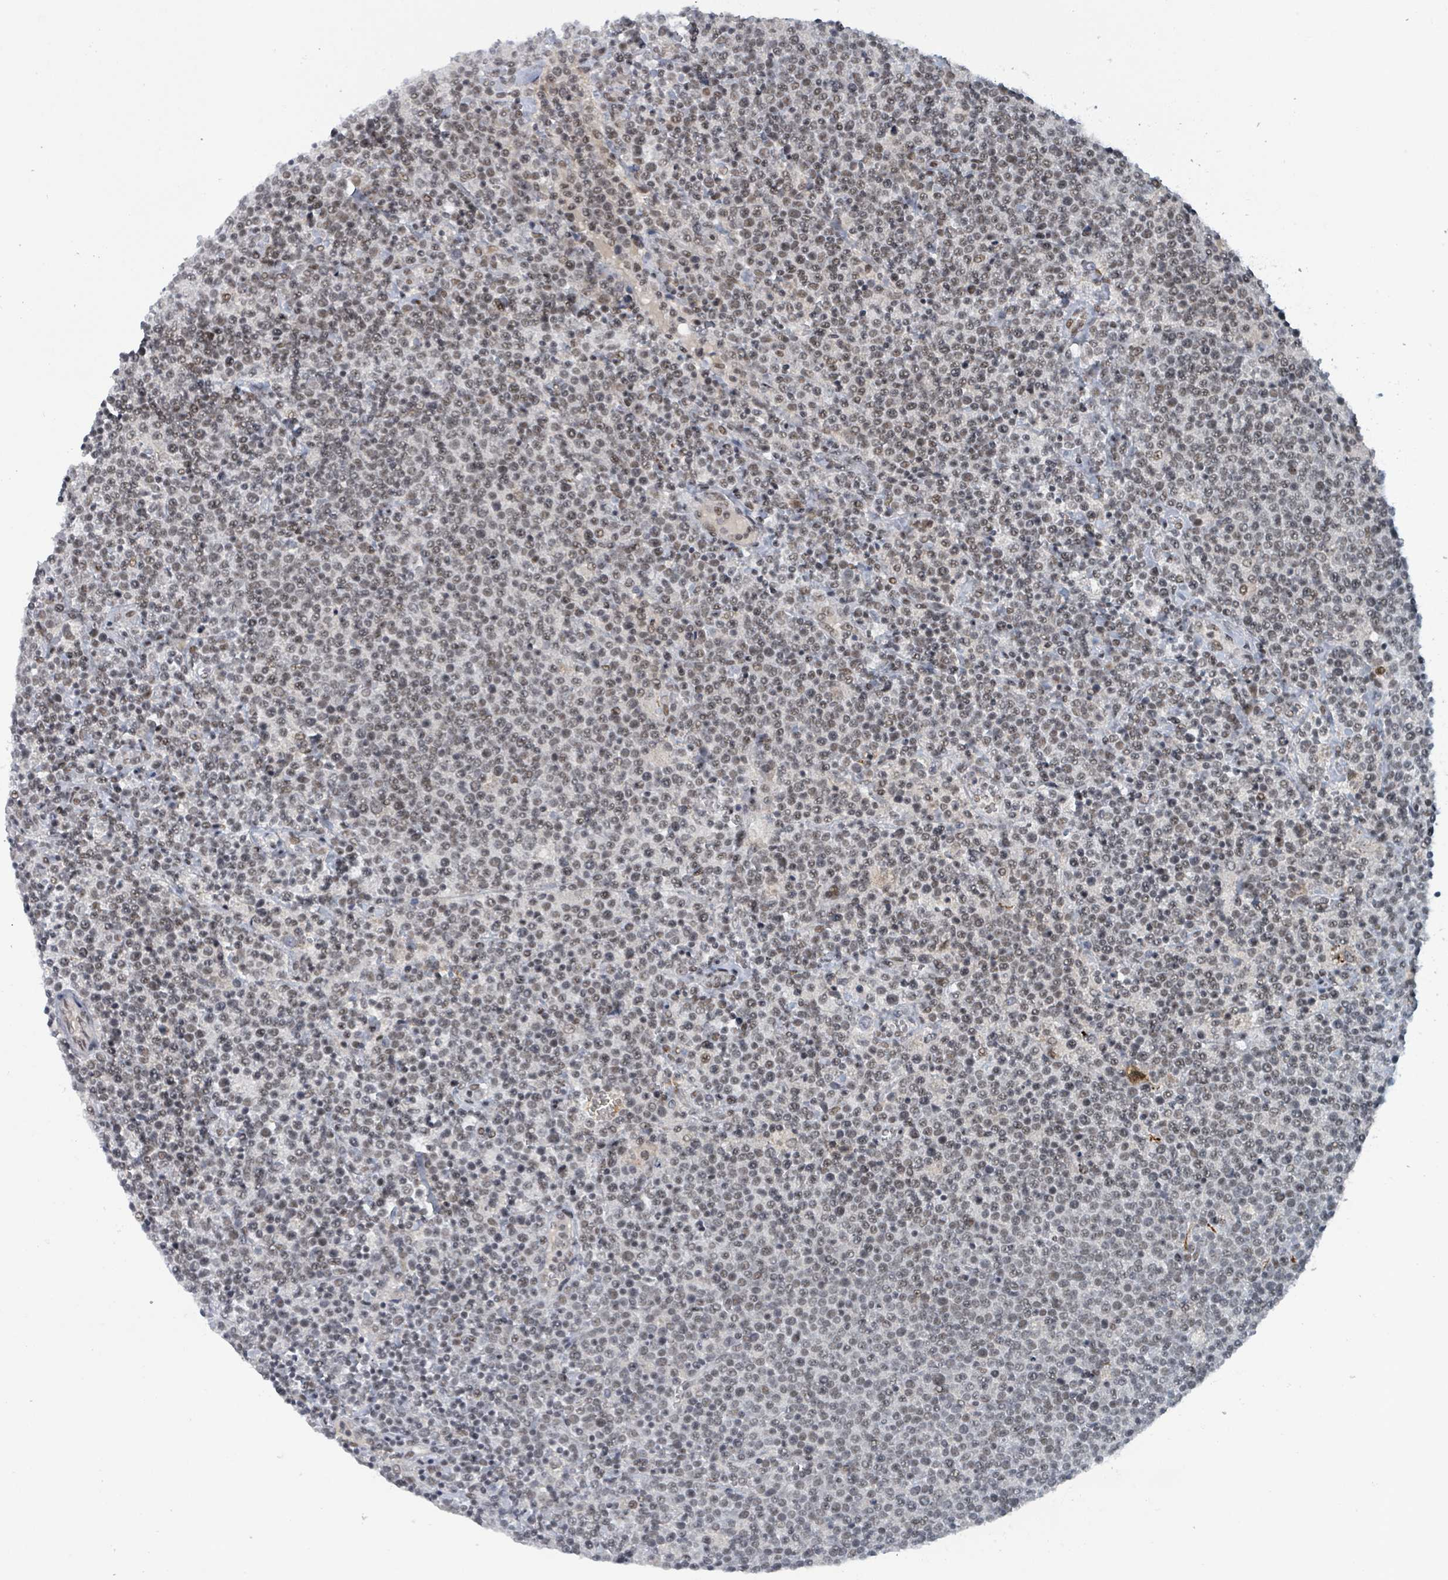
{"staining": {"intensity": "weak", "quantity": ">75%", "location": "nuclear"}, "tissue": "lymphoma", "cell_type": "Tumor cells", "image_type": "cancer", "snomed": [{"axis": "morphology", "description": "Malignant lymphoma, non-Hodgkin's type, High grade"}, {"axis": "topography", "description": "Lymph node"}], "caption": "DAB (3,3'-diaminobenzidine) immunohistochemical staining of human lymphoma reveals weak nuclear protein staining in about >75% of tumor cells. (DAB (3,3'-diaminobenzidine) IHC with brightfield microscopy, high magnification).", "gene": "BANP", "patient": {"sex": "male", "age": 61}}